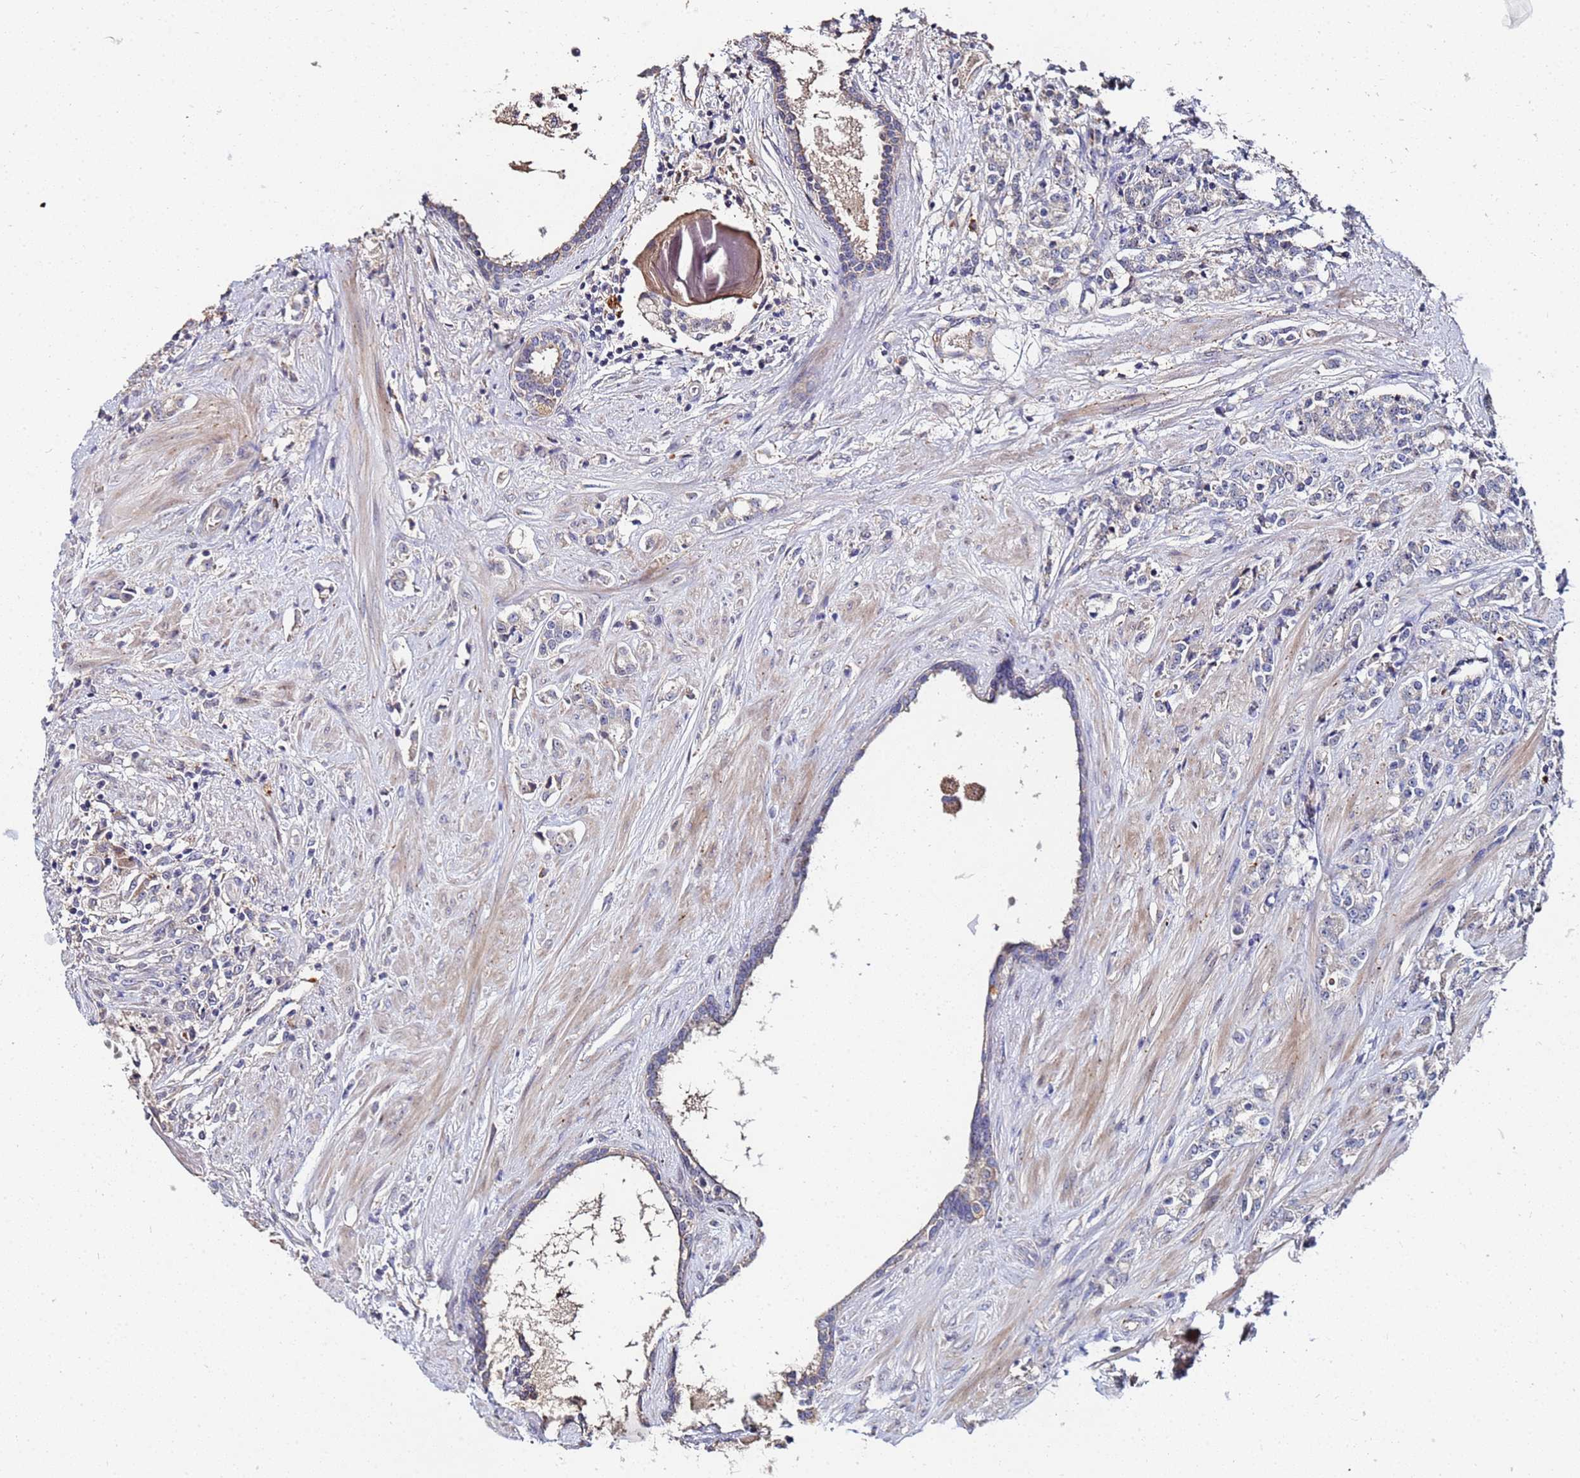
{"staining": {"intensity": "weak", "quantity": "<25%", "location": "cytoplasmic/membranous"}, "tissue": "prostate cancer", "cell_type": "Tumor cells", "image_type": "cancer", "snomed": [{"axis": "morphology", "description": "Adenocarcinoma, High grade"}, {"axis": "topography", "description": "Prostate"}], "caption": "This is a micrograph of IHC staining of prostate cancer, which shows no positivity in tumor cells.", "gene": "TCP10L", "patient": {"sex": "male", "age": 62}}